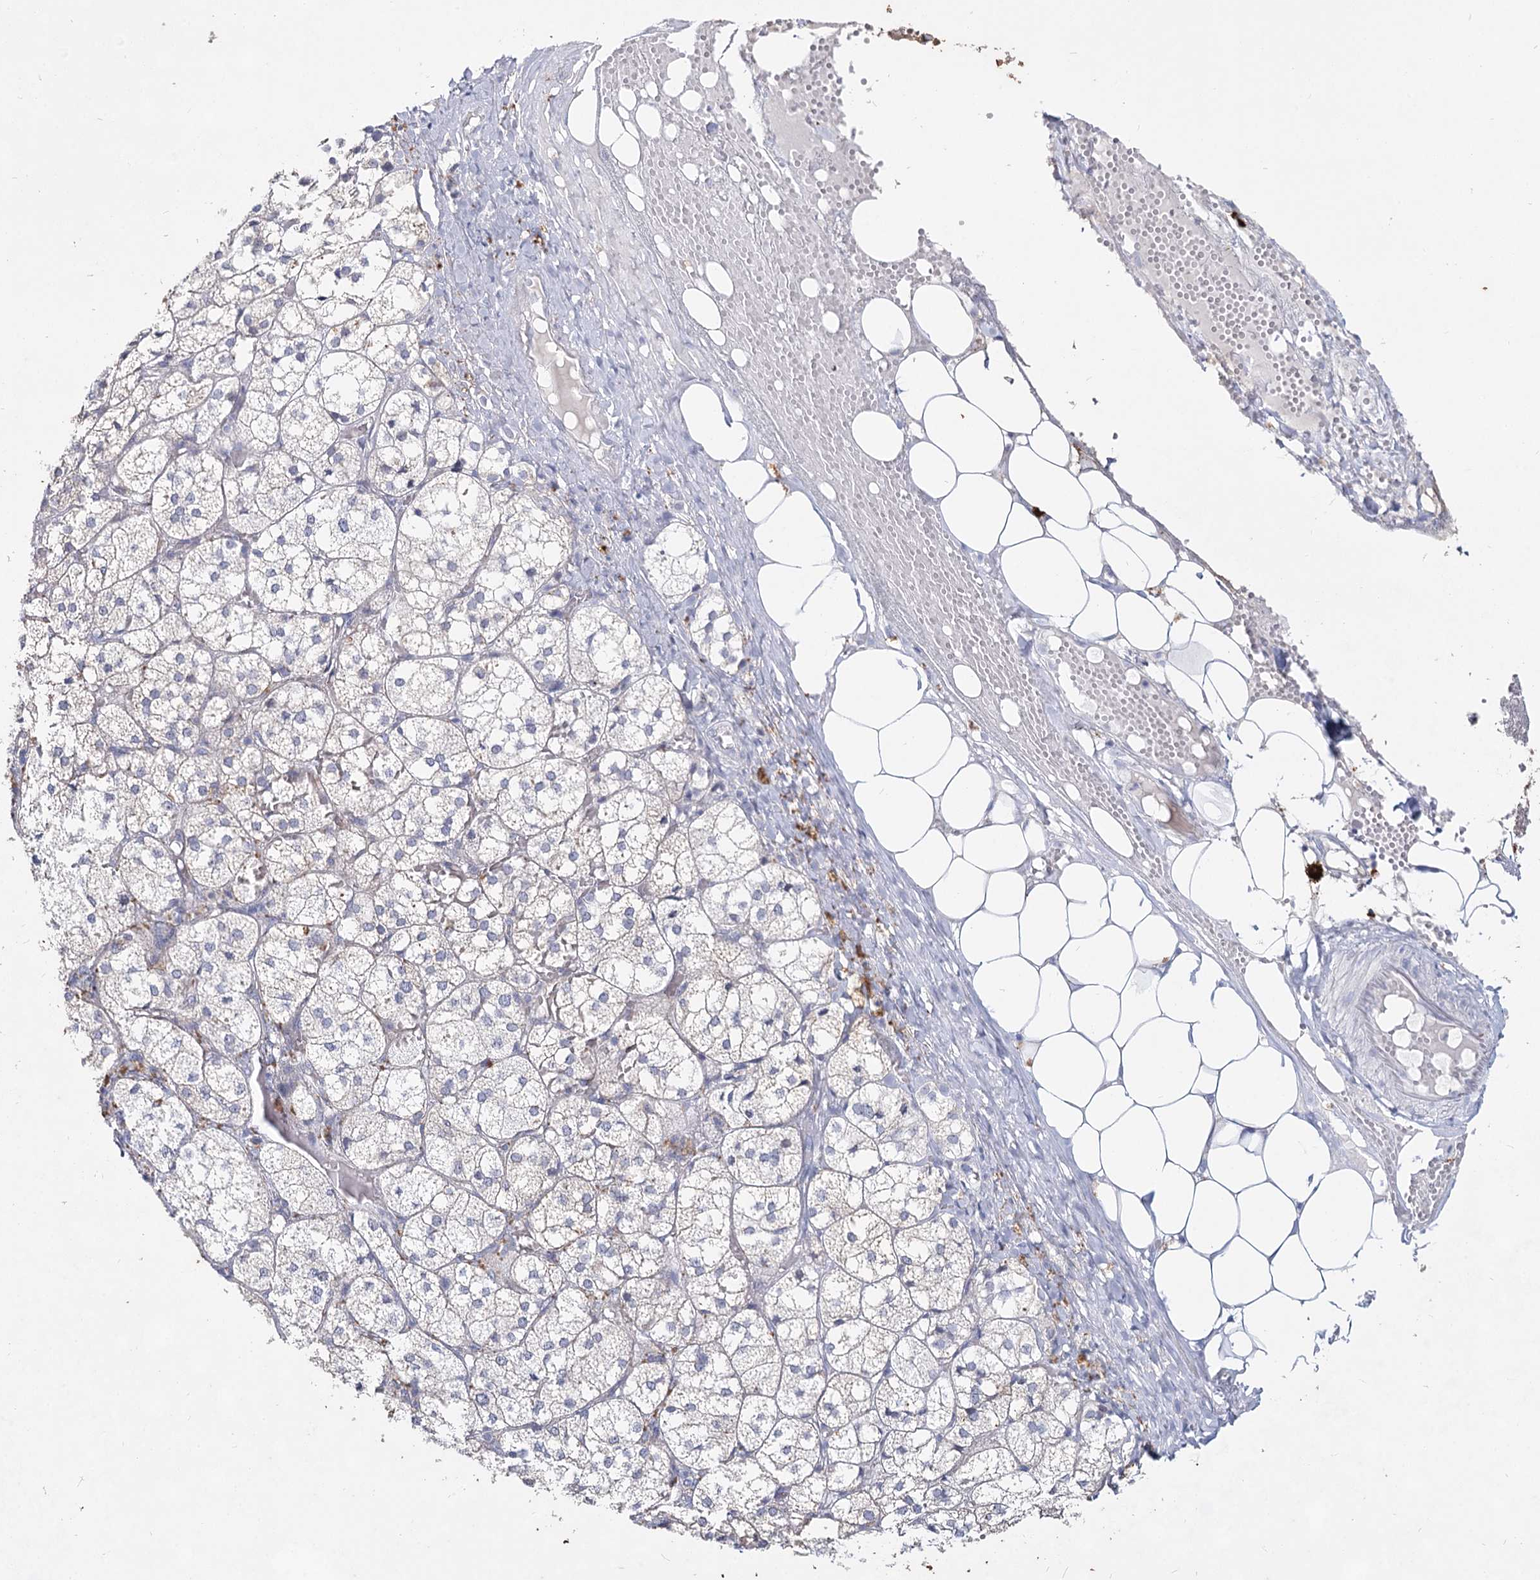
{"staining": {"intensity": "weak", "quantity": "<25%", "location": "cytoplasmic/membranous"}, "tissue": "adrenal gland", "cell_type": "Glandular cells", "image_type": "normal", "snomed": [{"axis": "morphology", "description": "Normal tissue, NOS"}, {"axis": "topography", "description": "Adrenal gland"}], "caption": "This image is of benign adrenal gland stained with IHC to label a protein in brown with the nuclei are counter-stained blue. There is no expression in glandular cells.", "gene": "CCDC73", "patient": {"sex": "female", "age": 61}}